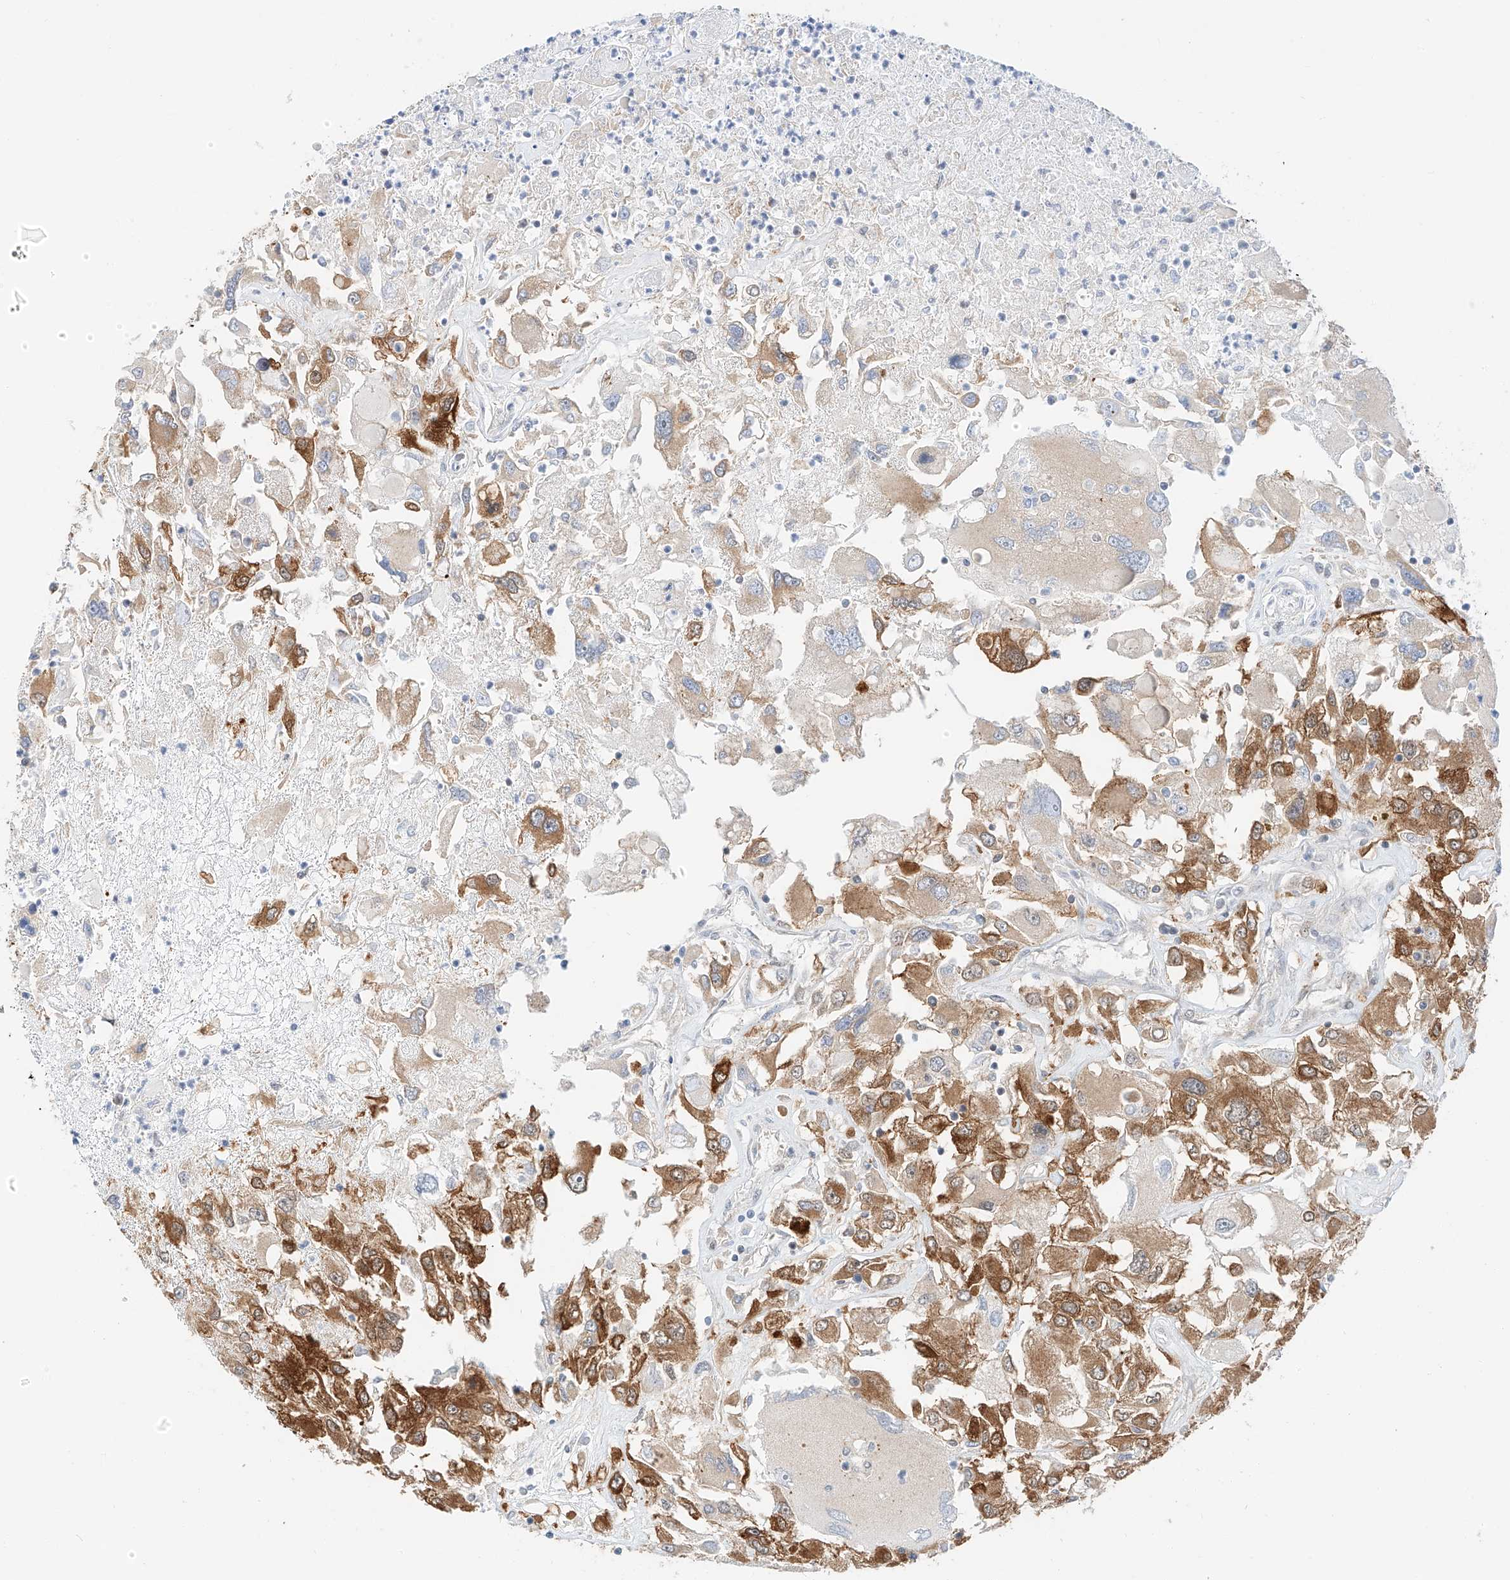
{"staining": {"intensity": "moderate", "quantity": "25%-75%", "location": "cytoplasmic/membranous"}, "tissue": "renal cancer", "cell_type": "Tumor cells", "image_type": "cancer", "snomed": [{"axis": "morphology", "description": "Adenocarcinoma, NOS"}, {"axis": "topography", "description": "Kidney"}], "caption": "High-power microscopy captured an IHC photomicrograph of adenocarcinoma (renal), revealing moderate cytoplasmic/membranous staining in approximately 25%-75% of tumor cells.", "gene": "CARMIL1", "patient": {"sex": "female", "age": 52}}